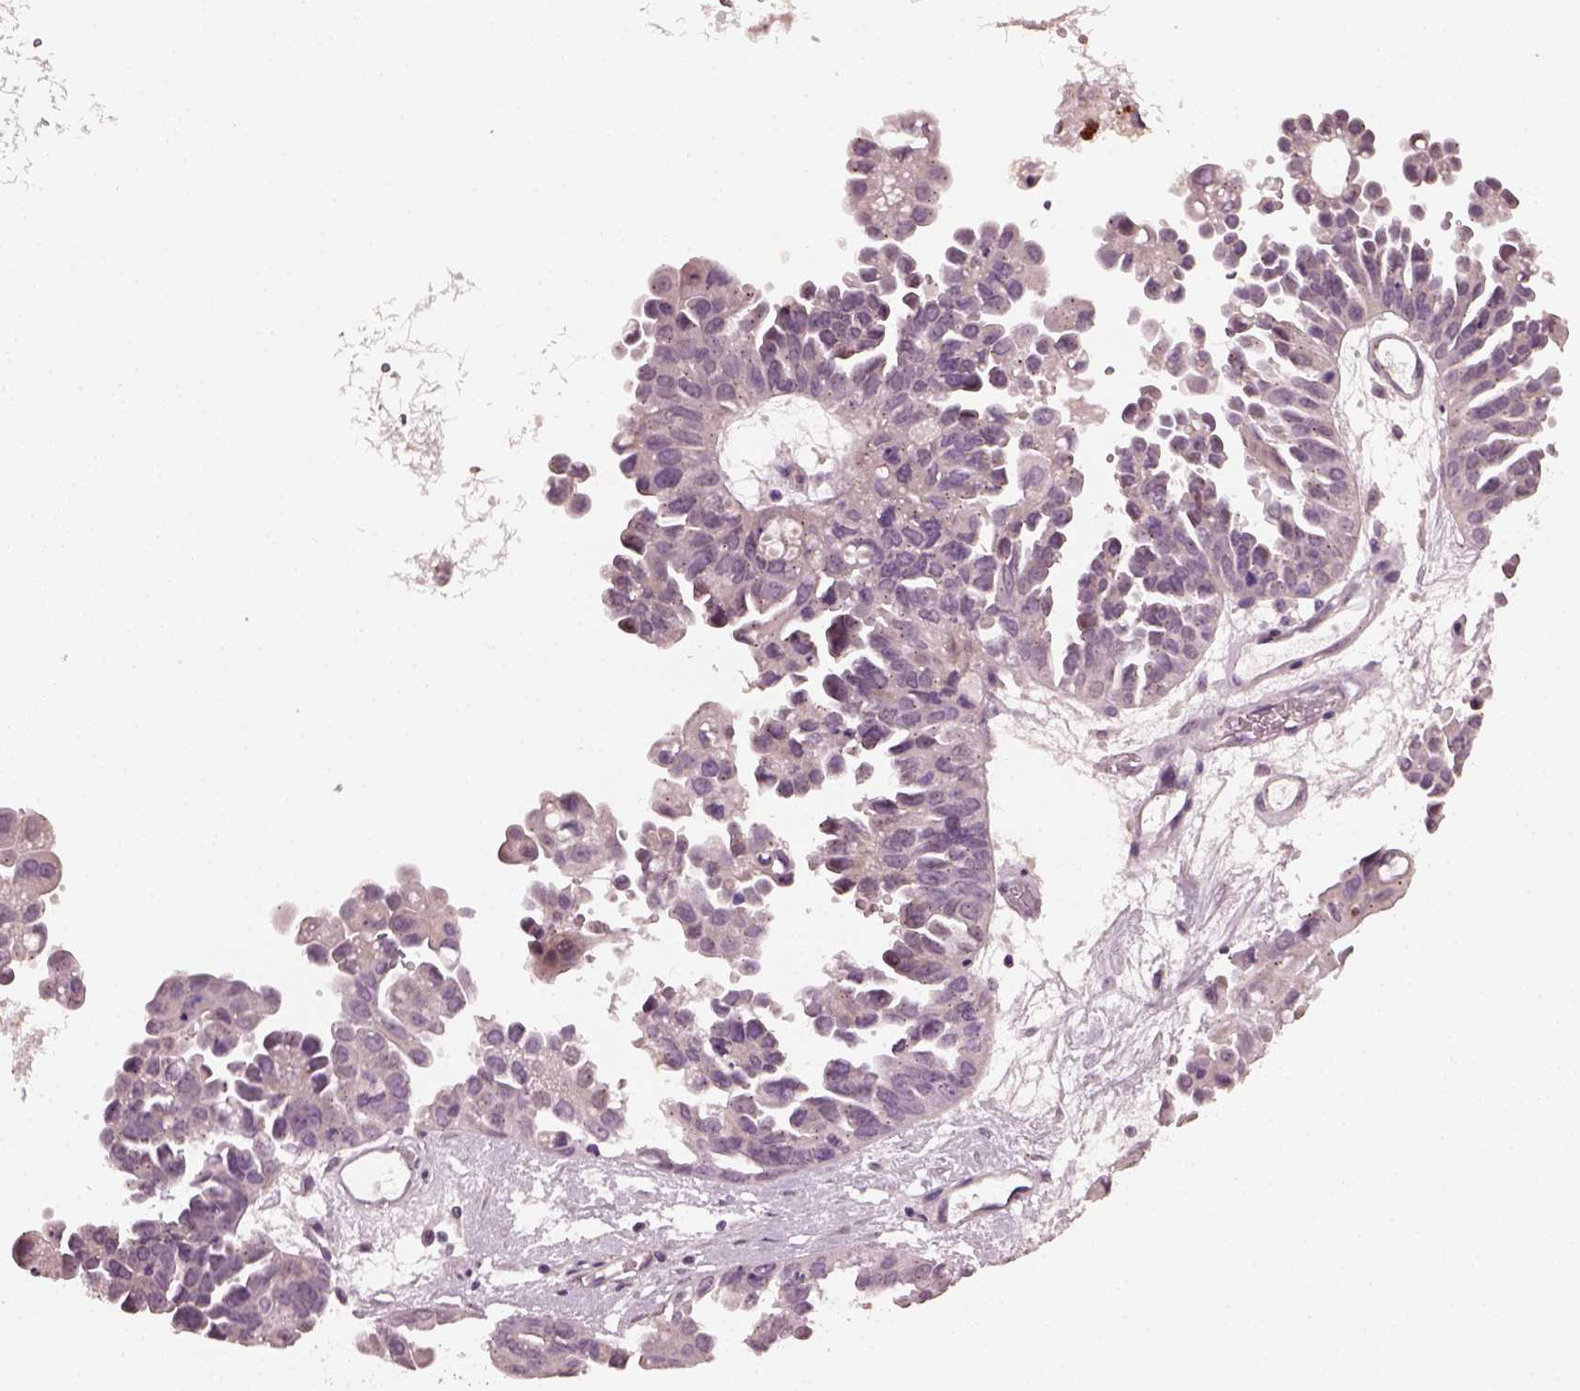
{"staining": {"intensity": "negative", "quantity": "none", "location": "none"}, "tissue": "ovarian cancer", "cell_type": "Tumor cells", "image_type": "cancer", "snomed": [{"axis": "morphology", "description": "Cystadenocarcinoma, serous, NOS"}, {"axis": "topography", "description": "Ovary"}], "caption": "IHC micrograph of neoplastic tissue: human ovarian cancer stained with DAB exhibits no significant protein expression in tumor cells.", "gene": "RUFY3", "patient": {"sex": "female", "age": 53}}